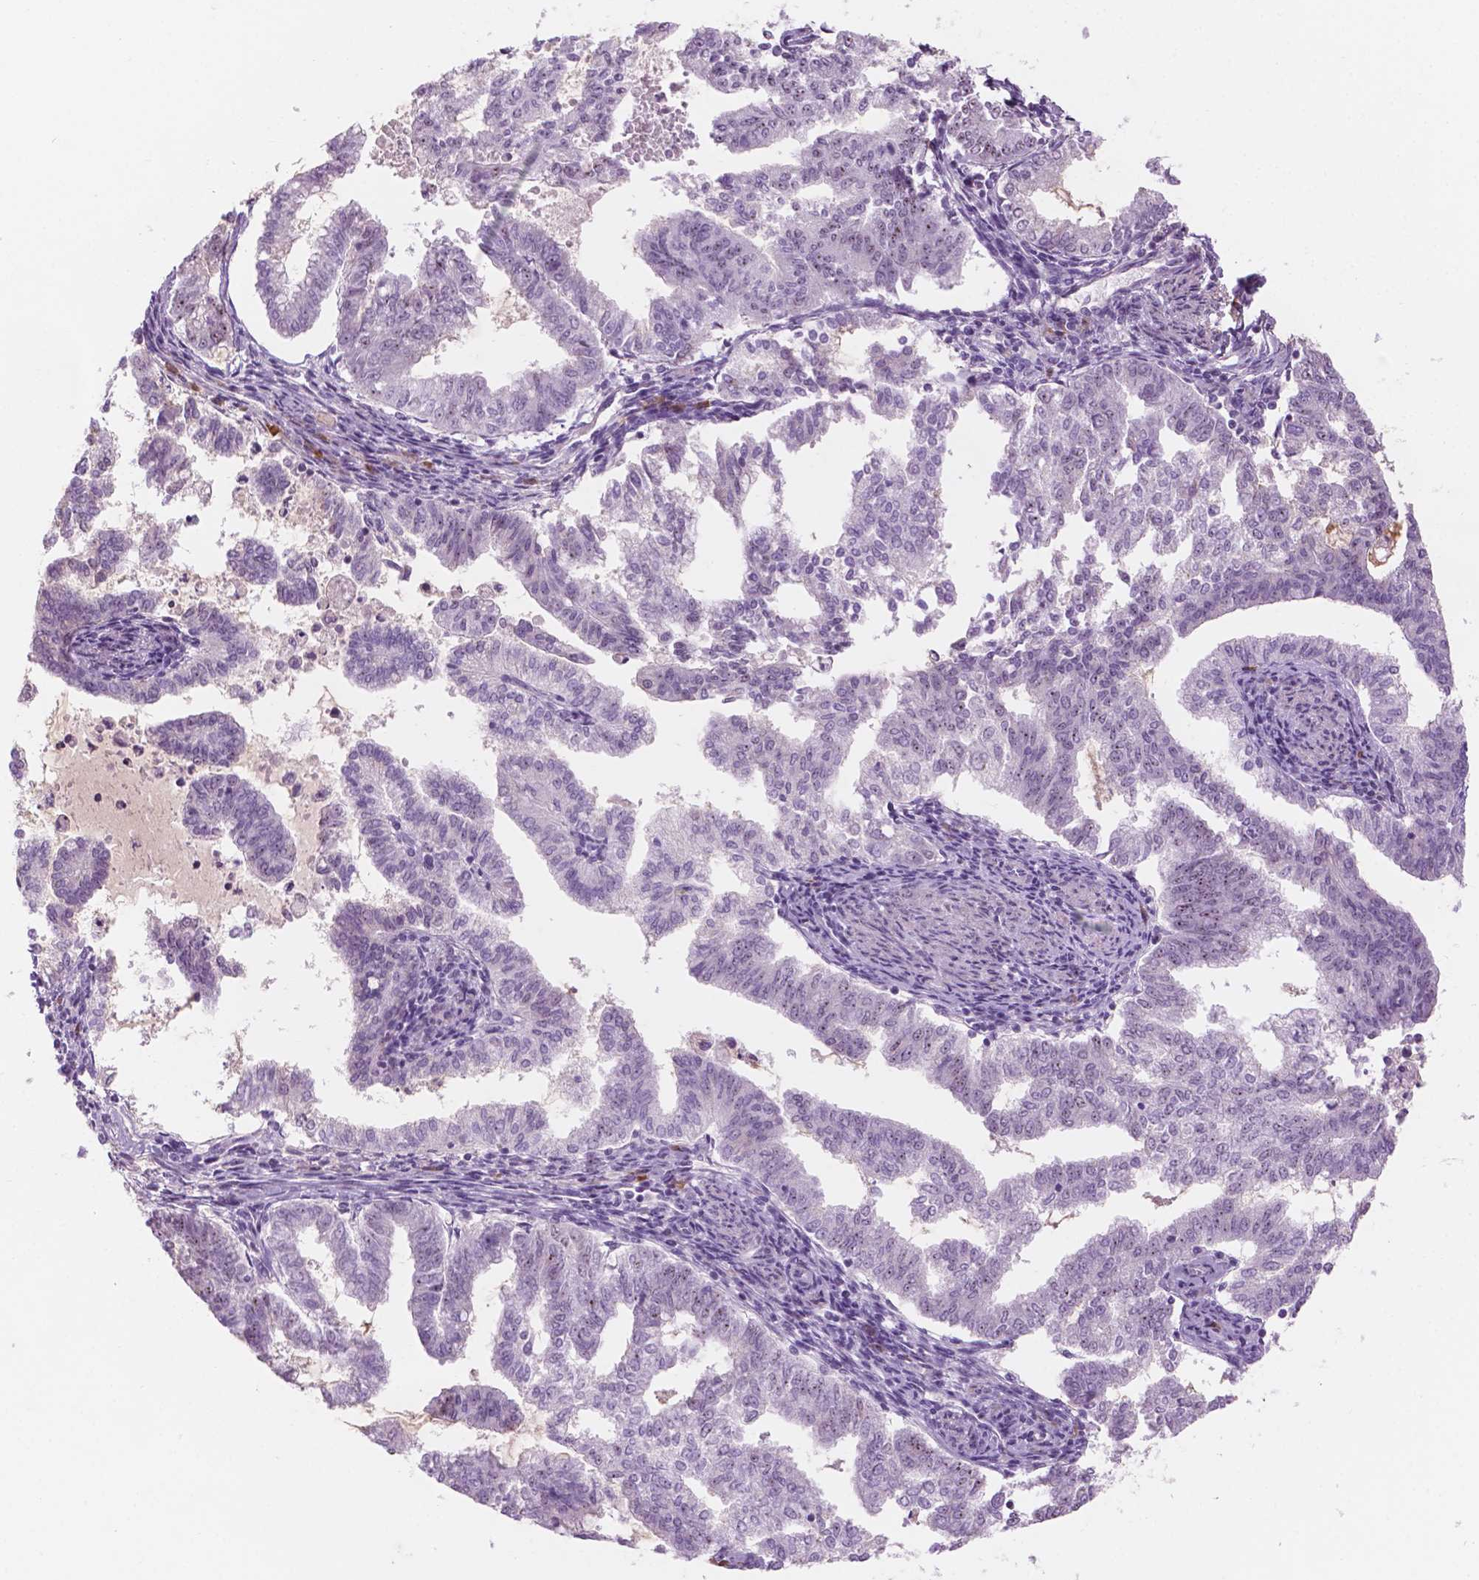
{"staining": {"intensity": "negative", "quantity": "none", "location": "none"}, "tissue": "endometrial cancer", "cell_type": "Tumor cells", "image_type": "cancer", "snomed": [{"axis": "morphology", "description": "Adenocarcinoma, NOS"}, {"axis": "topography", "description": "Endometrium"}], "caption": "High magnification brightfield microscopy of adenocarcinoma (endometrial) stained with DAB (3,3'-diaminobenzidine) (brown) and counterstained with hematoxylin (blue): tumor cells show no significant staining.", "gene": "ZNF853", "patient": {"sex": "female", "age": 79}}